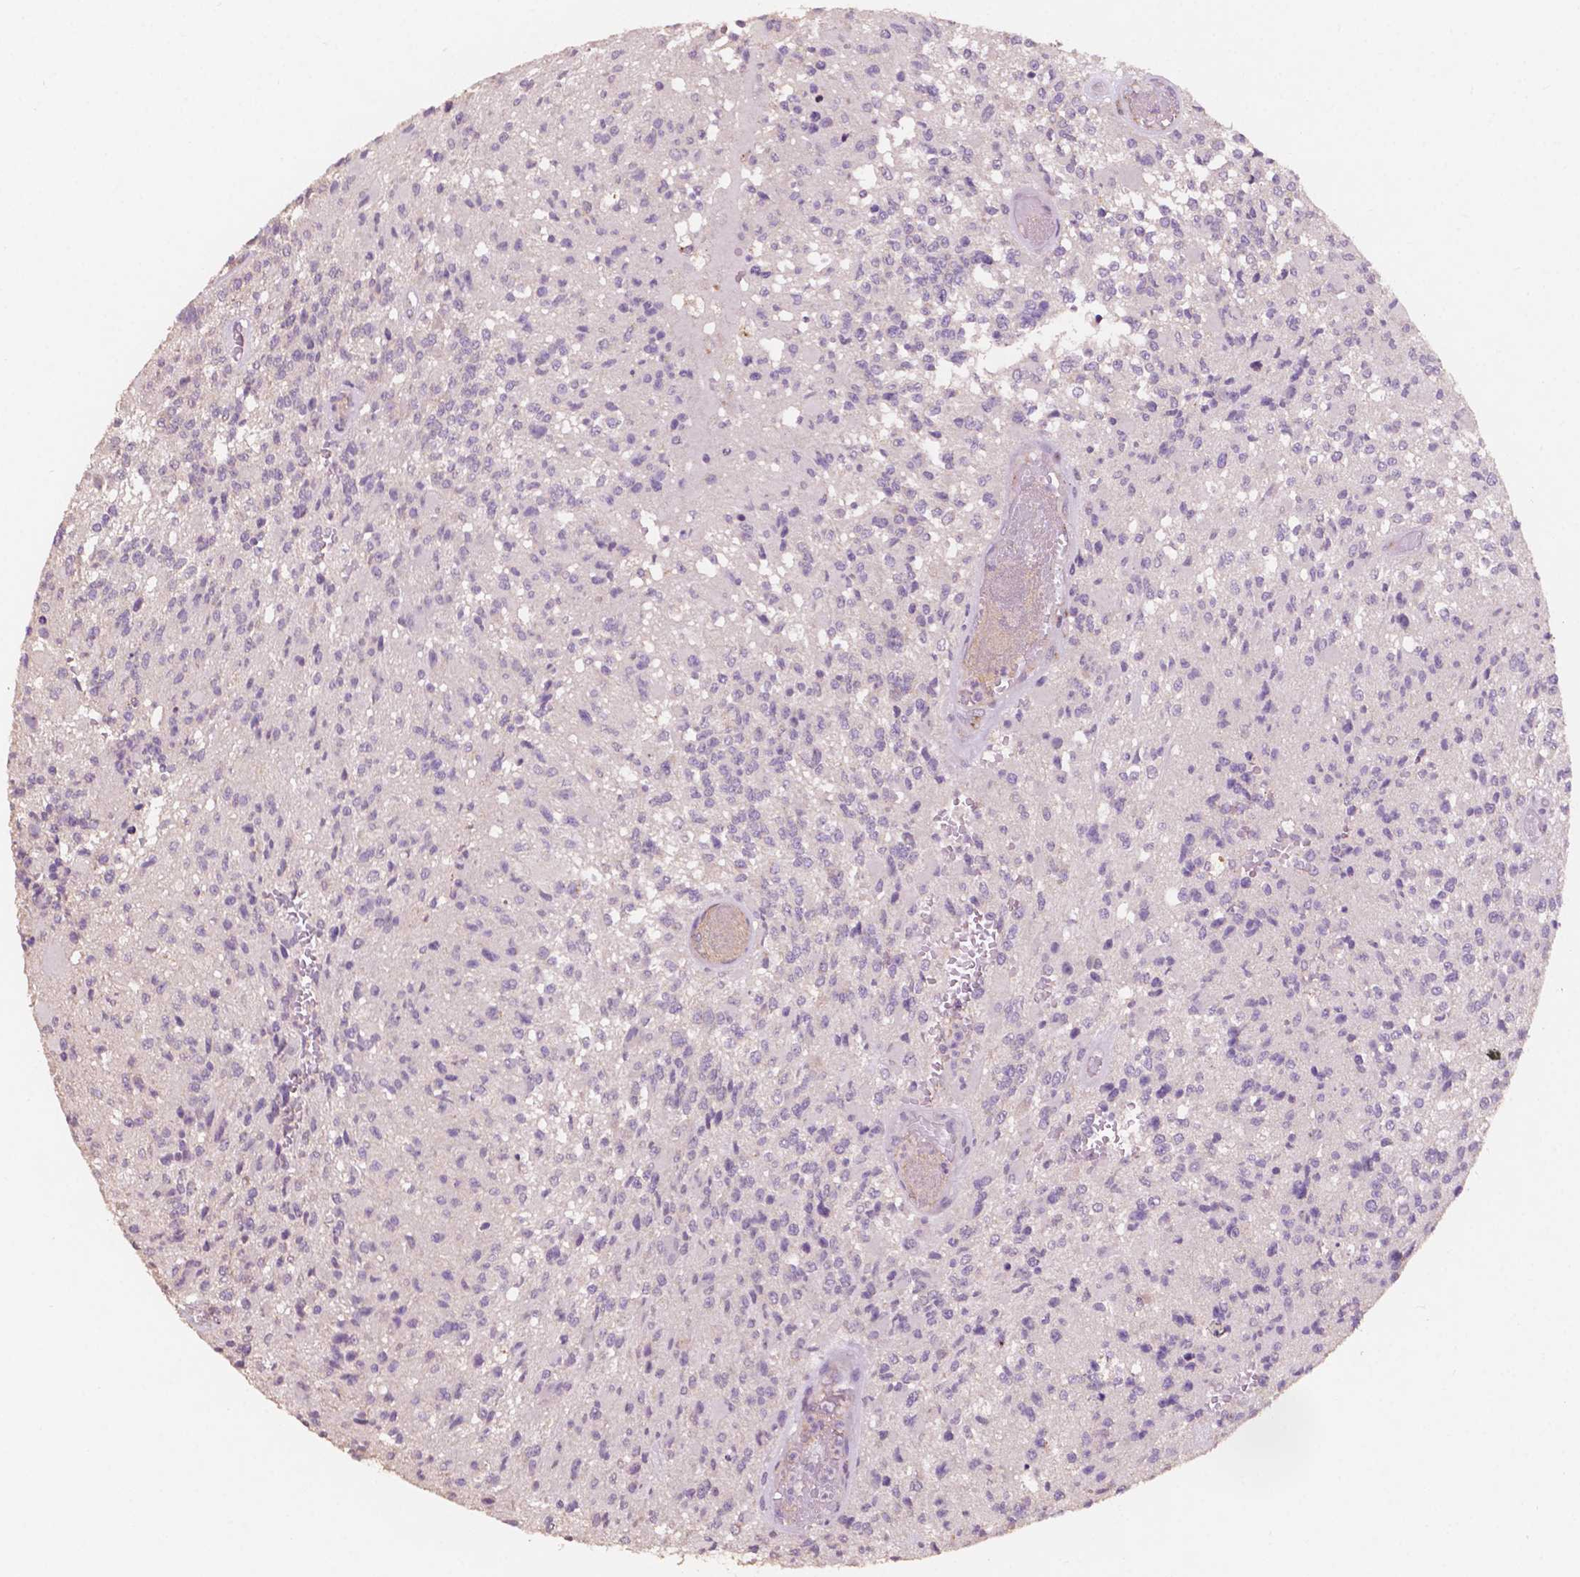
{"staining": {"intensity": "negative", "quantity": "none", "location": "none"}, "tissue": "glioma", "cell_type": "Tumor cells", "image_type": "cancer", "snomed": [{"axis": "morphology", "description": "Glioma, malignant, High grade"}, {"axis": "topography", "description": "Brain"}], "caption": "IHC image of neoplastic tissue: human high-grade glioma (malignant) stained with DAB shows no significant protein expression in tumor cells. (Brightfield microscopy of DAB immunohistochemistry (IHC) at high magnification).", "gene": "CHPT1", "patient": {"sex": "female", "age": 63}}